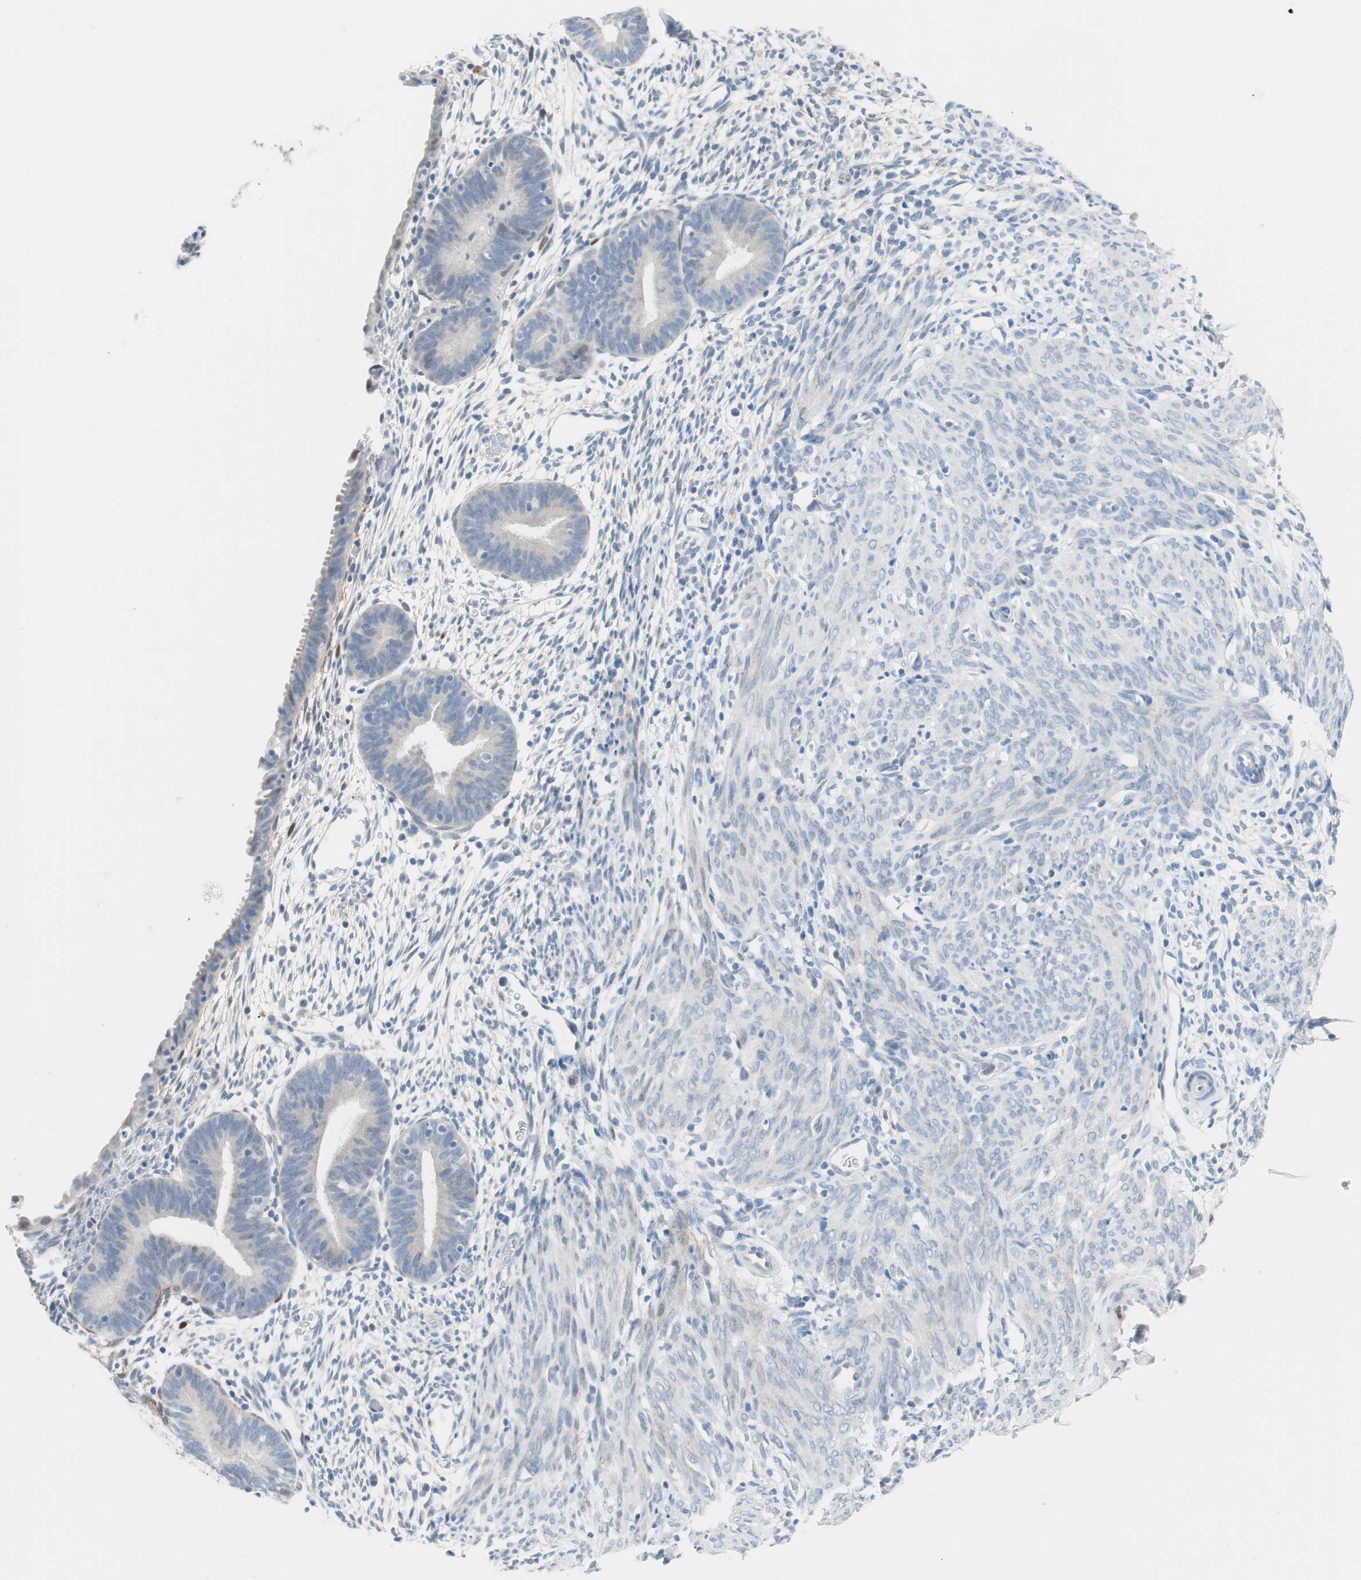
{"staining": {"intensity": "negative", "quantity": "none", "location": "none"}, "tissue": "endometrium", "cell_type": "Cells in endometrial stroma", "image_type": "normal", "snomed": [{"axis": "morphology", "description": "Normal tissue, NOS"}, {"axis": "morphology", "description": "Atrophy, NOS"}, {"axis": "topography", "description": "Uterus"}, {"axis": "topography", "description": "Endometrium"}], "caption": "A high-resolution histopathology image shows immunohistochemistry (IHC) staining of benign endometrium, which exhibits no significant staining in cells in endometrial stroma.", "gene": "FOSL1", "patient": {"sex": "female", "age": 68}}